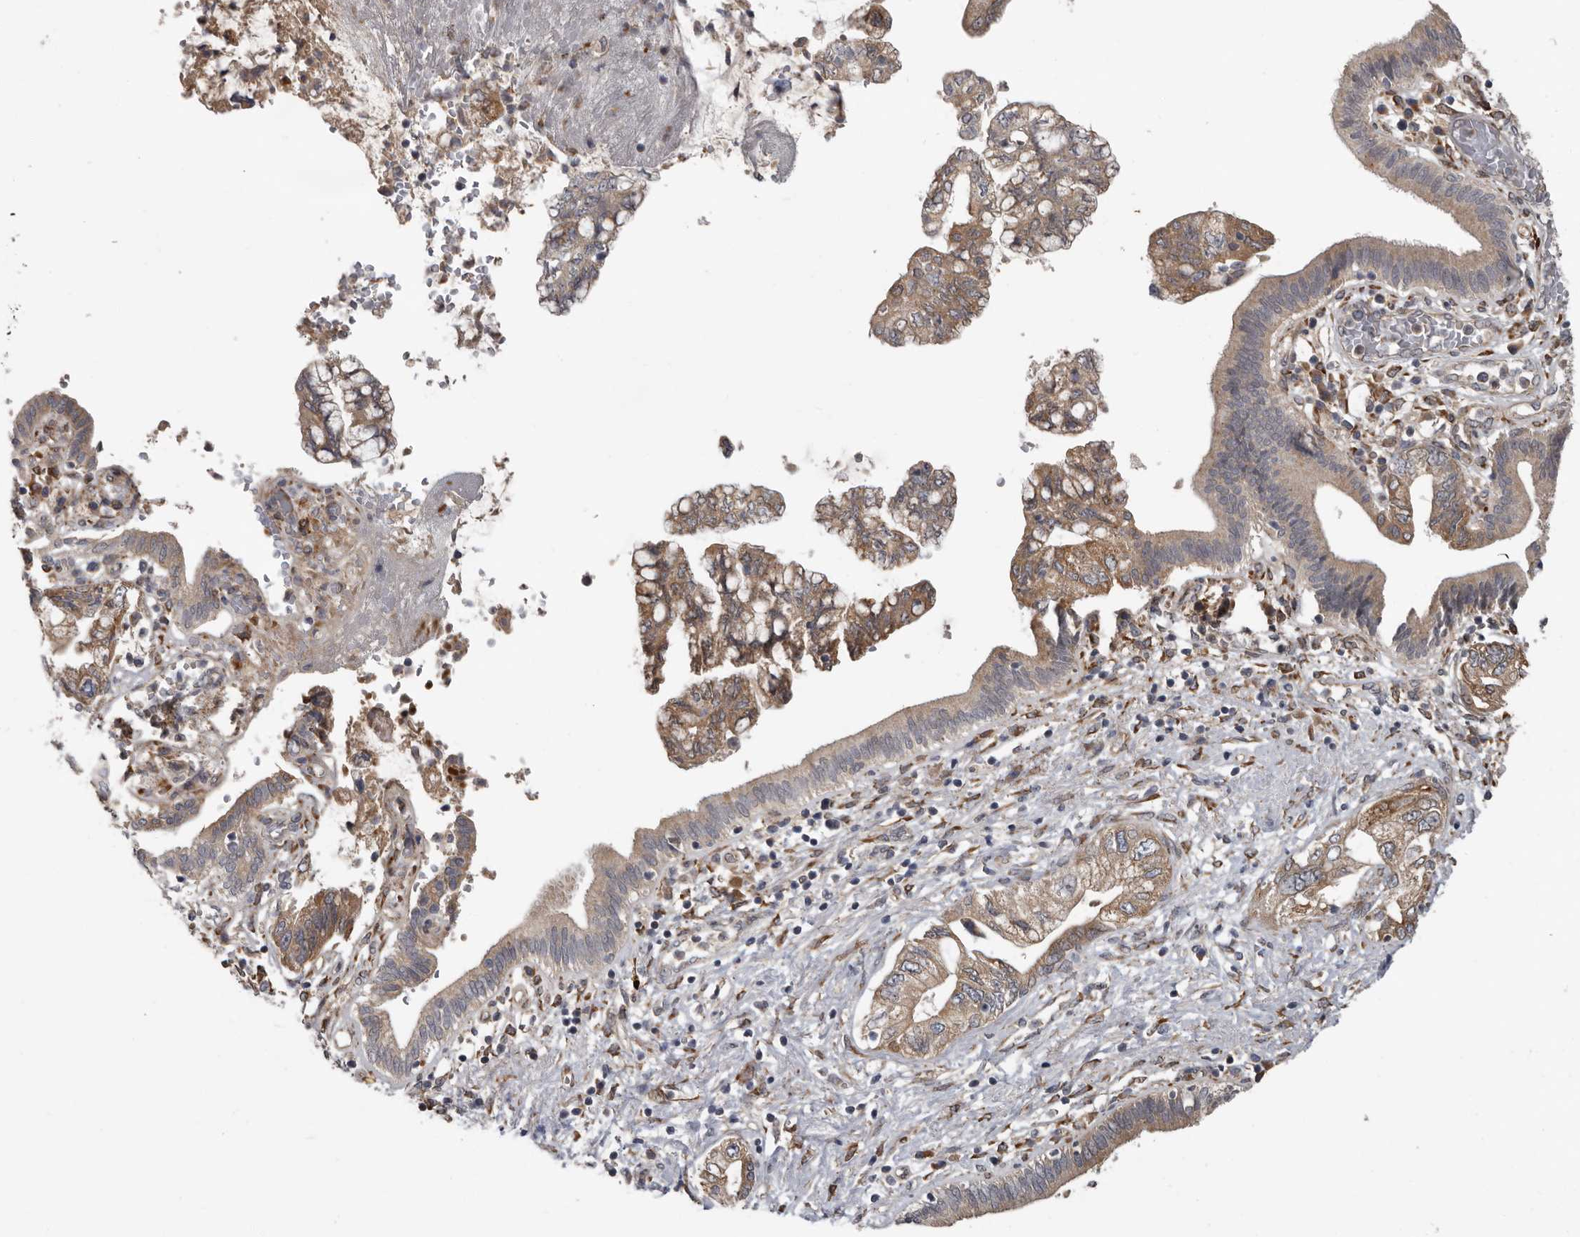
{"staining": {"intensity": "moderate", "quantity": "25%-75%", "location": "cytoplasmic/membranous"}, "tissue": "pancreatic cancer", "cell_type": "Tumor cells", "image_type": "cancer", "snomed": [{"axis": "morphology", "description": "Adenocarcinoma, NOS"}, {"axis": "topography", "description": "Pancreas"}], "caption": "A brown stain shows moderate cytoplasmic/membranous staining of a protein in adenocarcinoma (pancreatic) tumor cells.", "gene": "MTF1", "patient": {"sex": "female", "age": 73}}